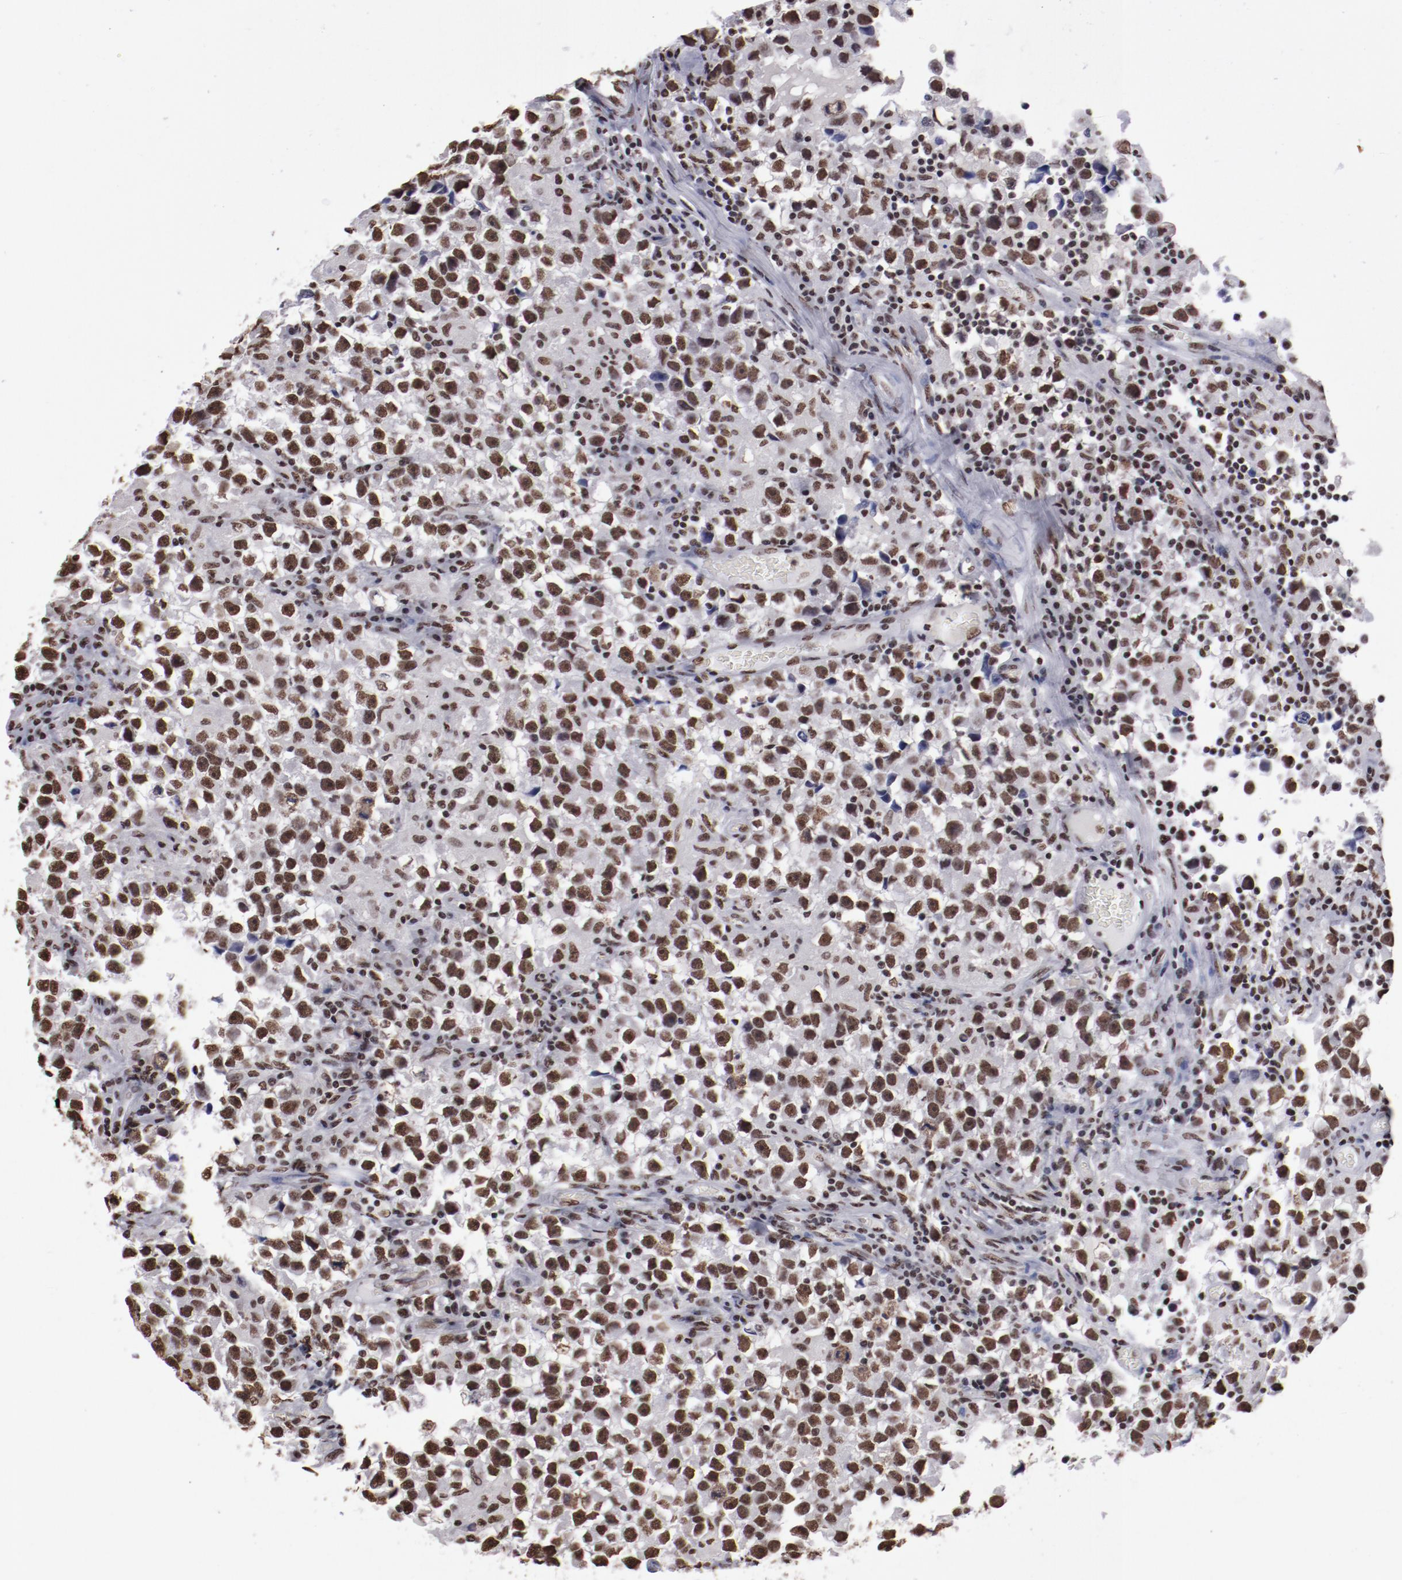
{"staining": {"intensity": "strong", "quantity": ">75%", "location": "nuclear"}, "tissue": "testis cancer", "cell_type": "Tumor cells", "image_type": "cancer", "snomed": [{"axis": "morphology", "description": "Seminoma, NOS"}, {"axis": "topography", "description": "Testis"}], "caption": "An immunohistochemistry image of tumor tissue is shown. Protein staining in brown shows strong nuclear positivity in testis cancer (seminoma) within tumor cells.", "gene": "HNRNPA2B1", "patient": {"sex": "male", "age": 33}}